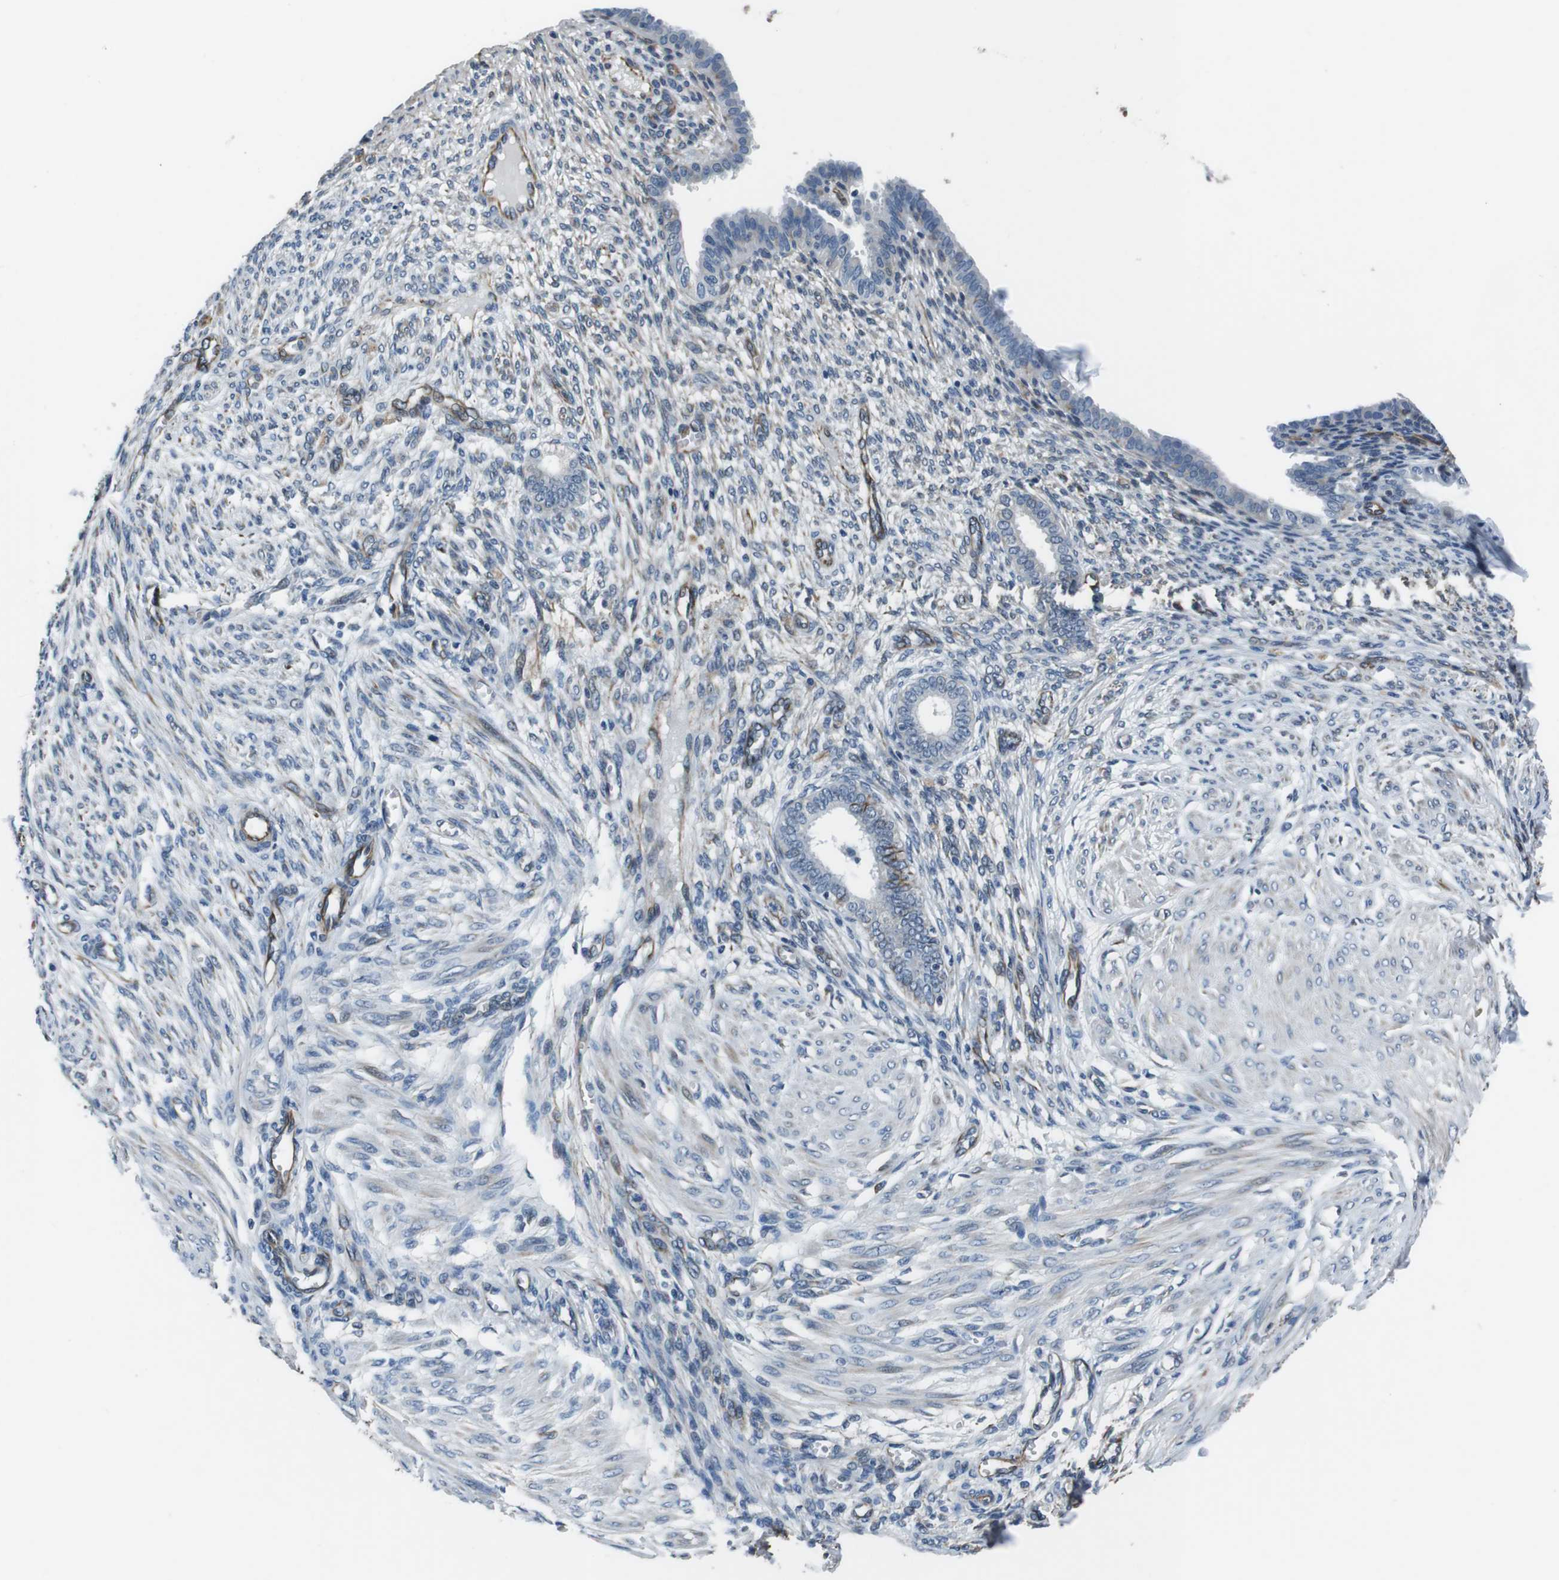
{"staining": {"intensity": "negative", "quantity": "none", "location": "none"}, "tissue": "endometrium", "cell_type": "Cells in endometrial stroma", "image_type": "normal", "snomed": [{"axis": "morphology", "description": "Normal tissue, NOS"}, {"axis": "topography", "description": "Endometrium"}], "caption": "DAB immunohistochemical staining of unremarkable endometrium reveals no significant positivity in cells in endometrial stroma. (Immunohistochemistry (ihc), brightfield microscopy, high magnification).", "gene": "LRRC49", "patient": {"sex": "female", "age": 72}}